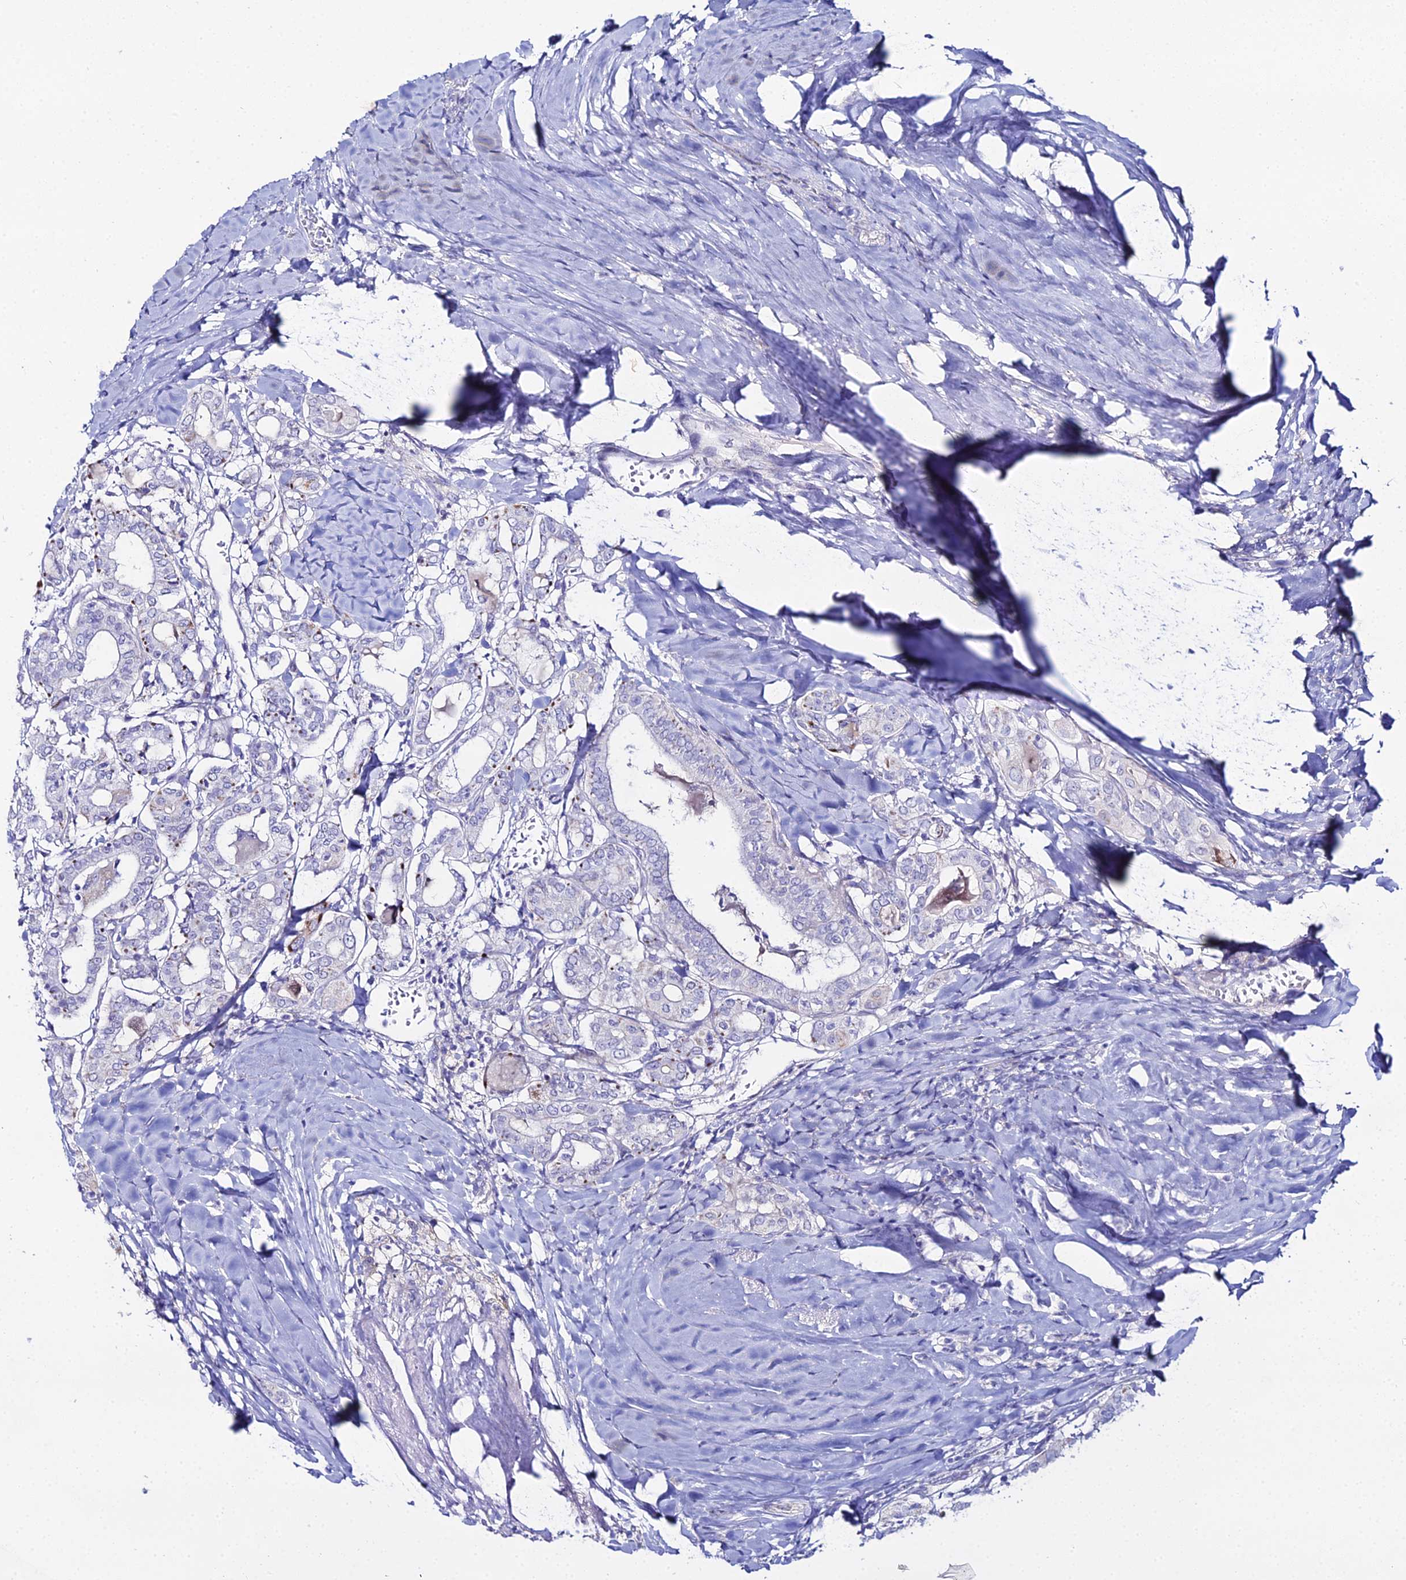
{"staining": {"intensity": "negative", "quantity": "none", "location": "none"}, "tissue": "thyroid cancer", "cell_type": "Tumor cells", "image_type": "cancer", "snomed": [{"axis": "morphology", "description": "Papillary adenocarcinoma, NOS"}, {"axis": "topography", "description": "Thyroid gland"}], "caption": "This is a histopathology image of immunohistochemistry staining of papillary adenocarcinoma (thyroid), which shows no positivity in tumor cells.", "gene": "DHX34", "patient": {"sex": "female", "age": 72}}